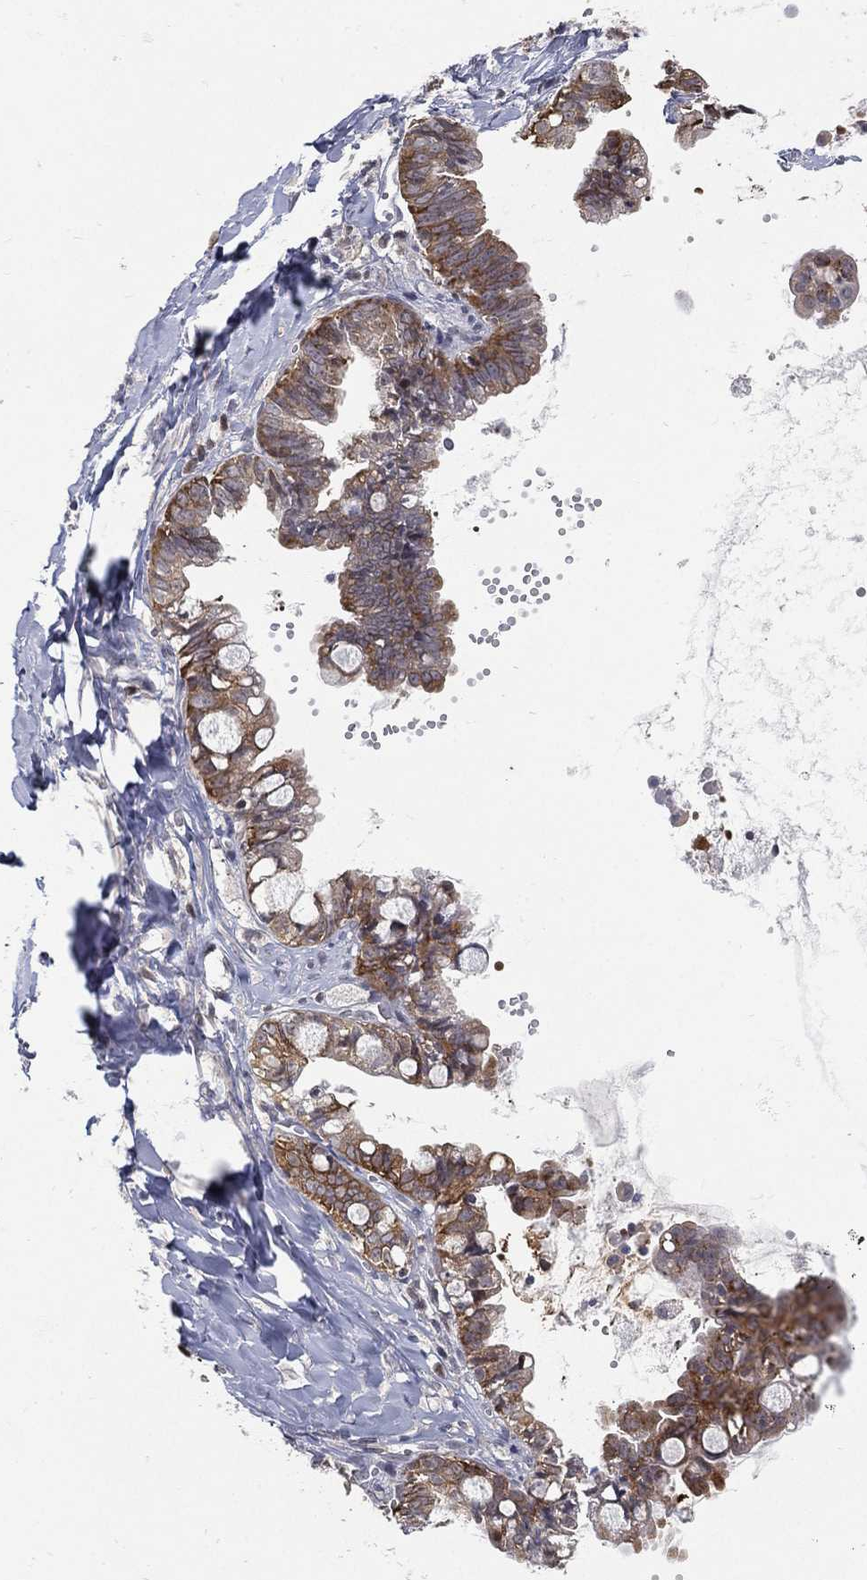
{"staining": {"intensity": "moderate", "quantity": ">75%", "location": "cytoplasmic/membranous"}, "tissue": "ovarian cancer", "cell_type": "Tumor cells", "image_type": "cancer", "snomed": [{"axis": "morphology", "description": "Cystadenocarcinoma, mucinous, NOS"}, {"axis": "topography", "description": "Ovary"}], "caption": "This image displays mucinous cystadenocarcinoma (ovarian) stained with immunohistochemistry to label a protein in brown. The cytoplasmic/membranous of tumor cells show moderate positivity for the protein. Nuclei are counter-stained blue.", "gene": "TMTC4", "patient": {"sex": "female", "age": 63}}